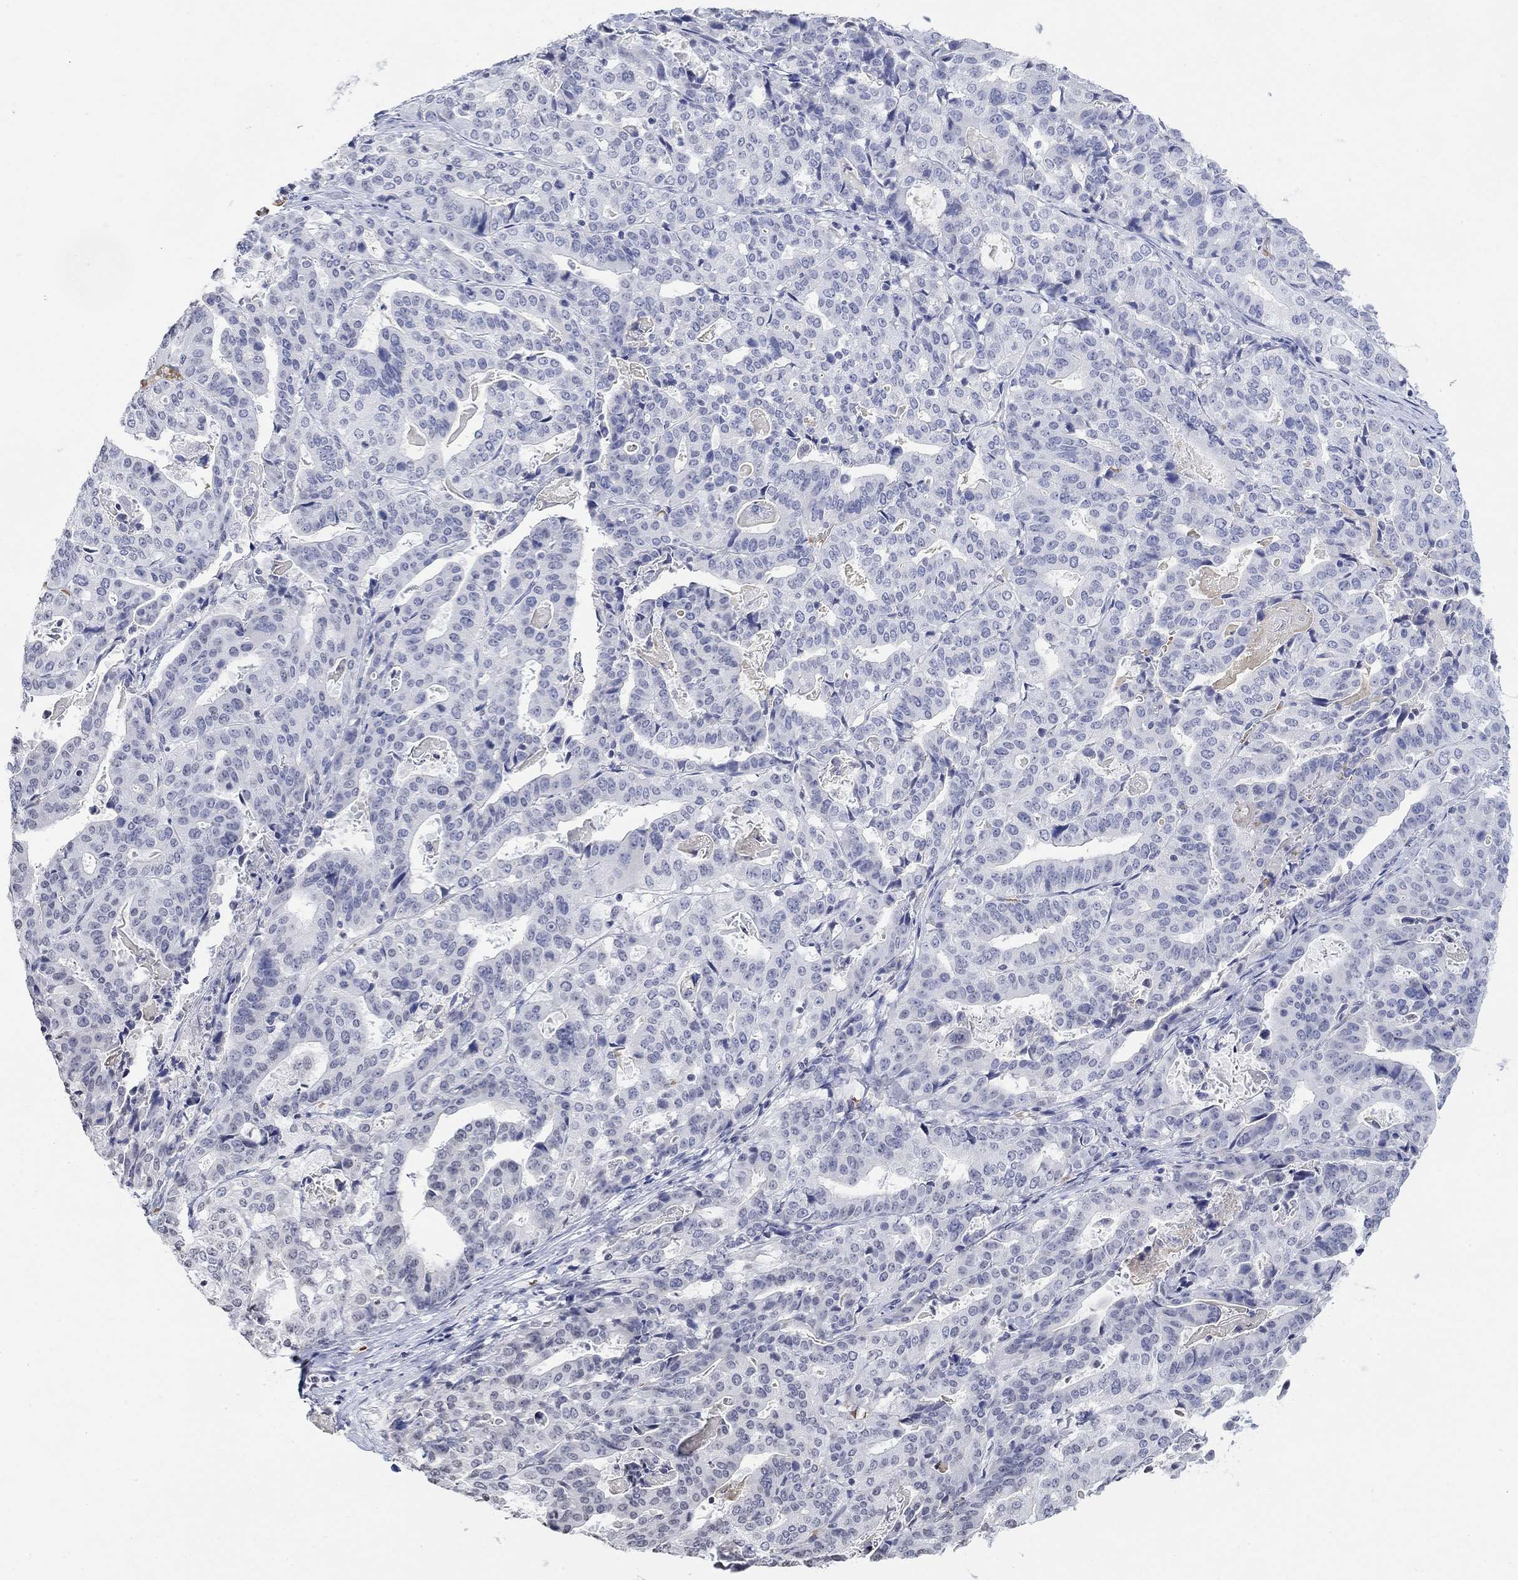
{"staining": {"intensity": "negative", "quantity": "none", "location": "none"}, "tissue": "stomach cancer", "cell_type": "Tumor cells", "image_type": "cancer", "snomed": [{"axis": "morphology", "description": "Adenocarcinoma, NOS"}, {"axis": "topography", "description": "Stomach"}], "caption": "A histopathology image of stomach cancer (adenocarcinoma) stained for a protein exhibits no brown staining in tumor cells.", "gene": "TMEM255A", "patient": {"sex": "male", "age": 48}}